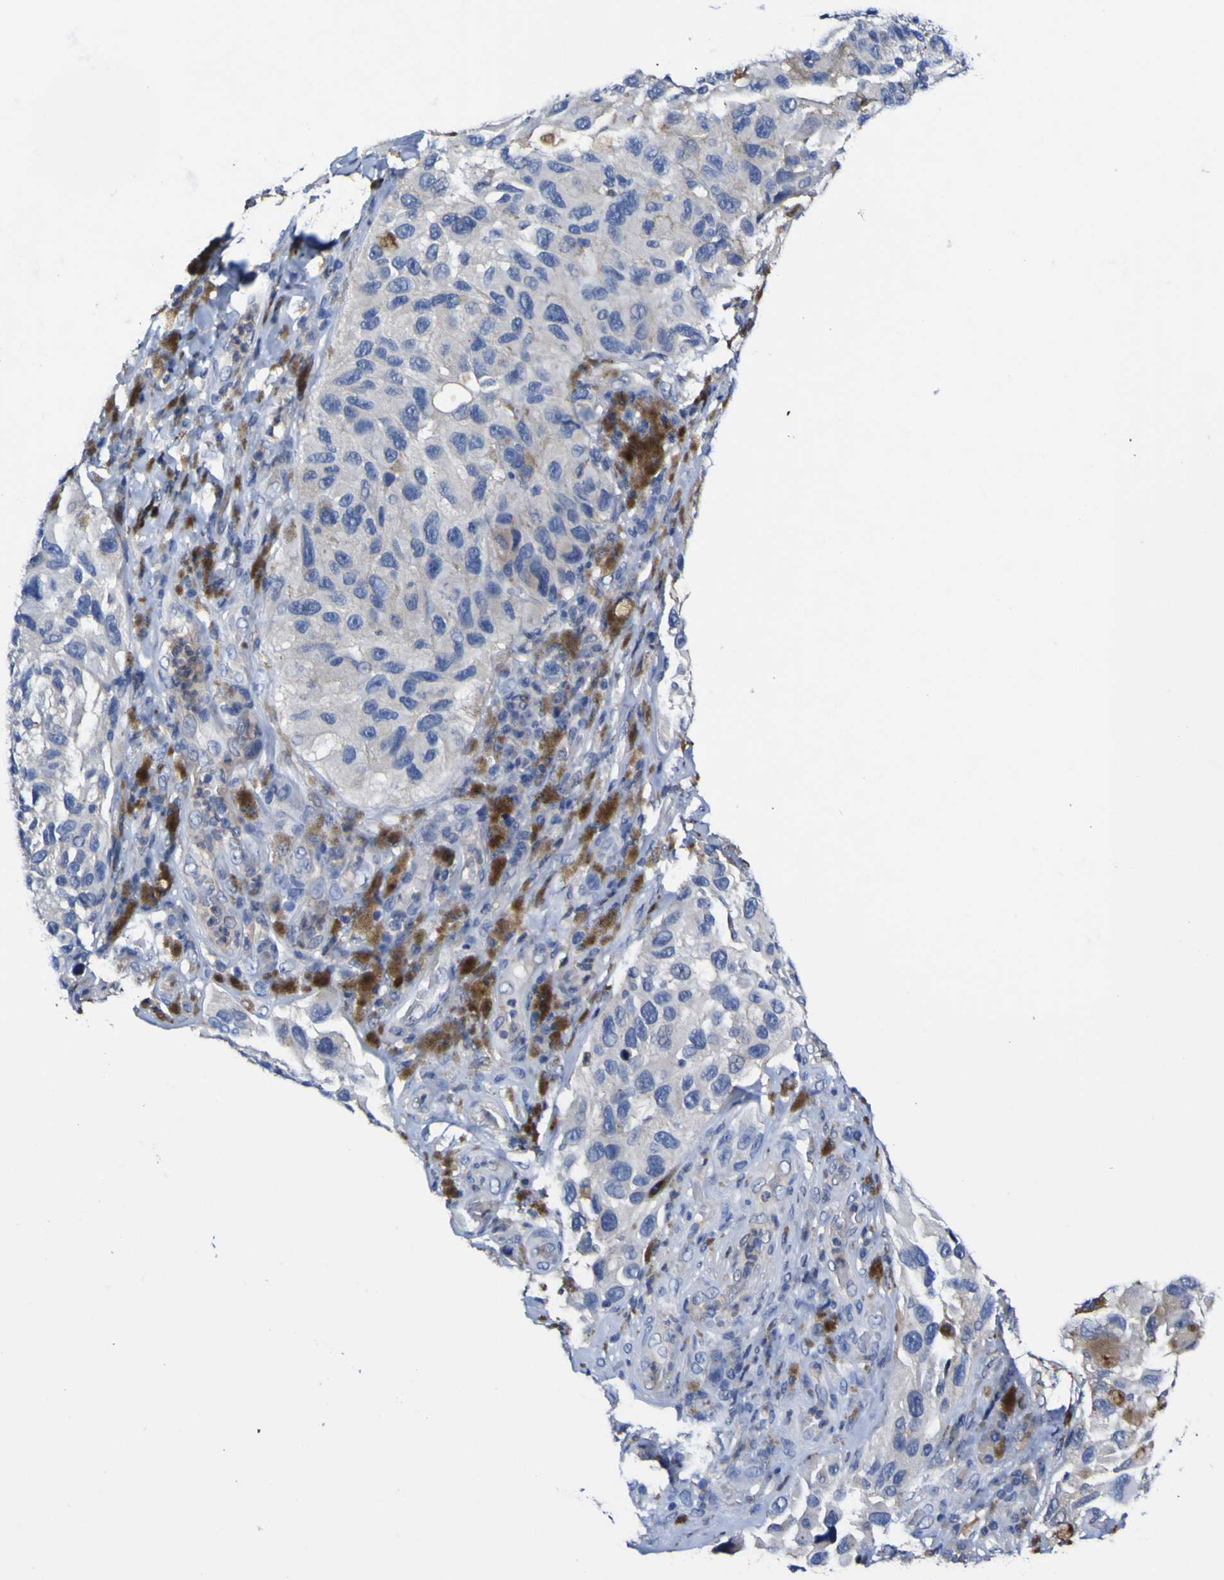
{"staining": {"intensity": "negative", "quantity": "none", "location": "none"}, "tissue": "melanoma", "cell_type": "Tumor cells", "image_type": "cancer", "snomed": [{"axis": "morphology", "description": "Malignant melanoma, NOS"}, {"axis": "topography", "description": "Skin"}], "caption": "Human malignant melanoma stained for a protein using immunohistochemistry (IHC) demonstrates no positivity in tumor cells.", "gene": "CASP6", "patient": {"sex": "female", "age": 73}}